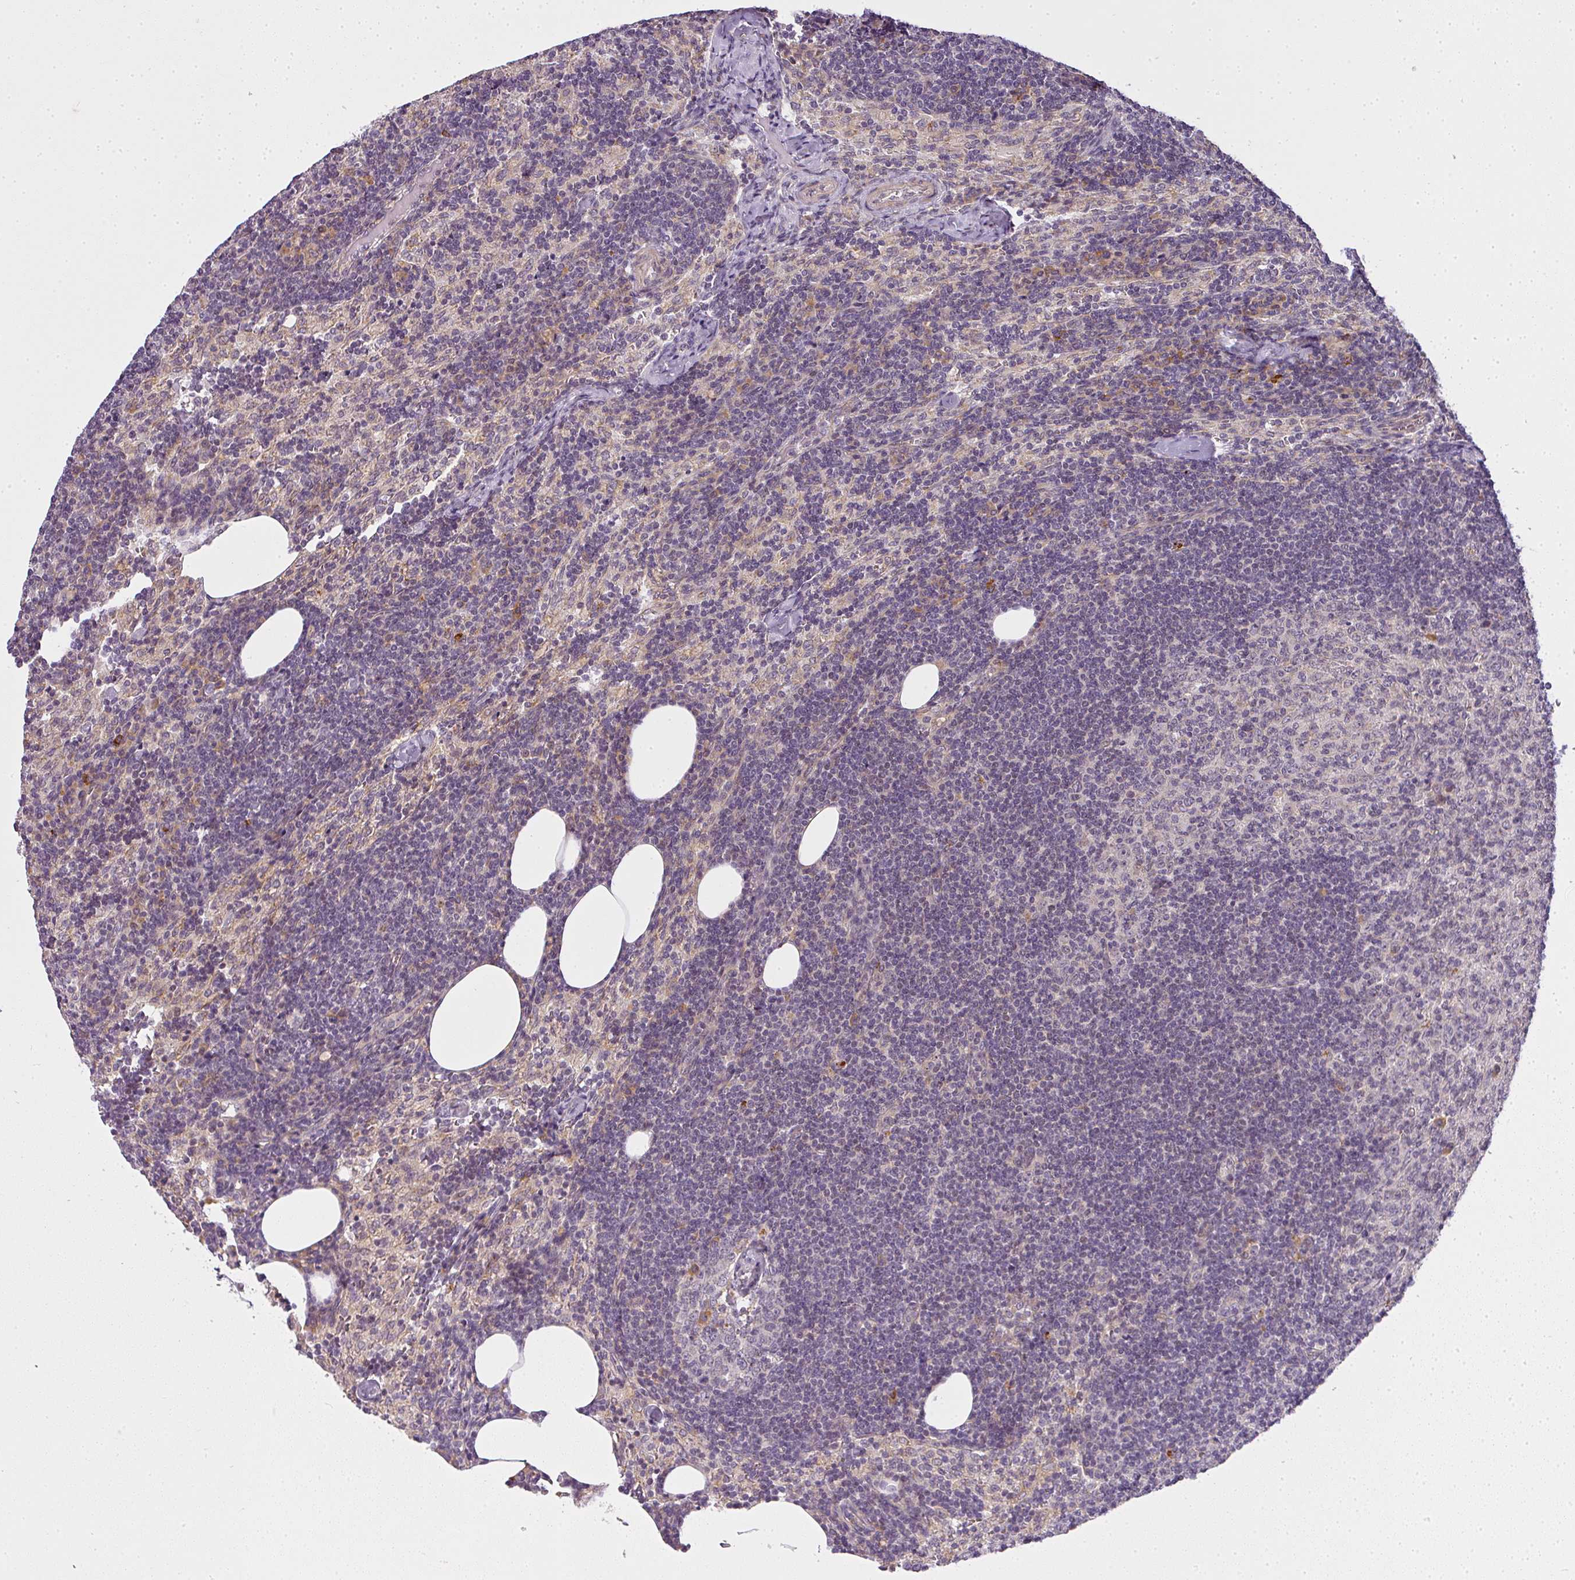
{"staining": {"intensity": "weak", "quantity": "25%-75%", "location": "cytoplasmic/membranous"}, "tissue": "lymph node", "cell_type": "Germinal center cells", "image_type": "normal", "snomed": [{"axis": "morphology", "description": "Normal tissue, NOS"}, {"axis": "topography", "description": "Lymph node"}], "caption": "A micrograph showing weak cytoplasmic/membranous positivity in approximately 25%-75% of germinal center cells in benign lymph node, as visualized by brown immunohistochemical staining.", "gene": "MED19", "patient": {"sex": "female", "age": 52}}